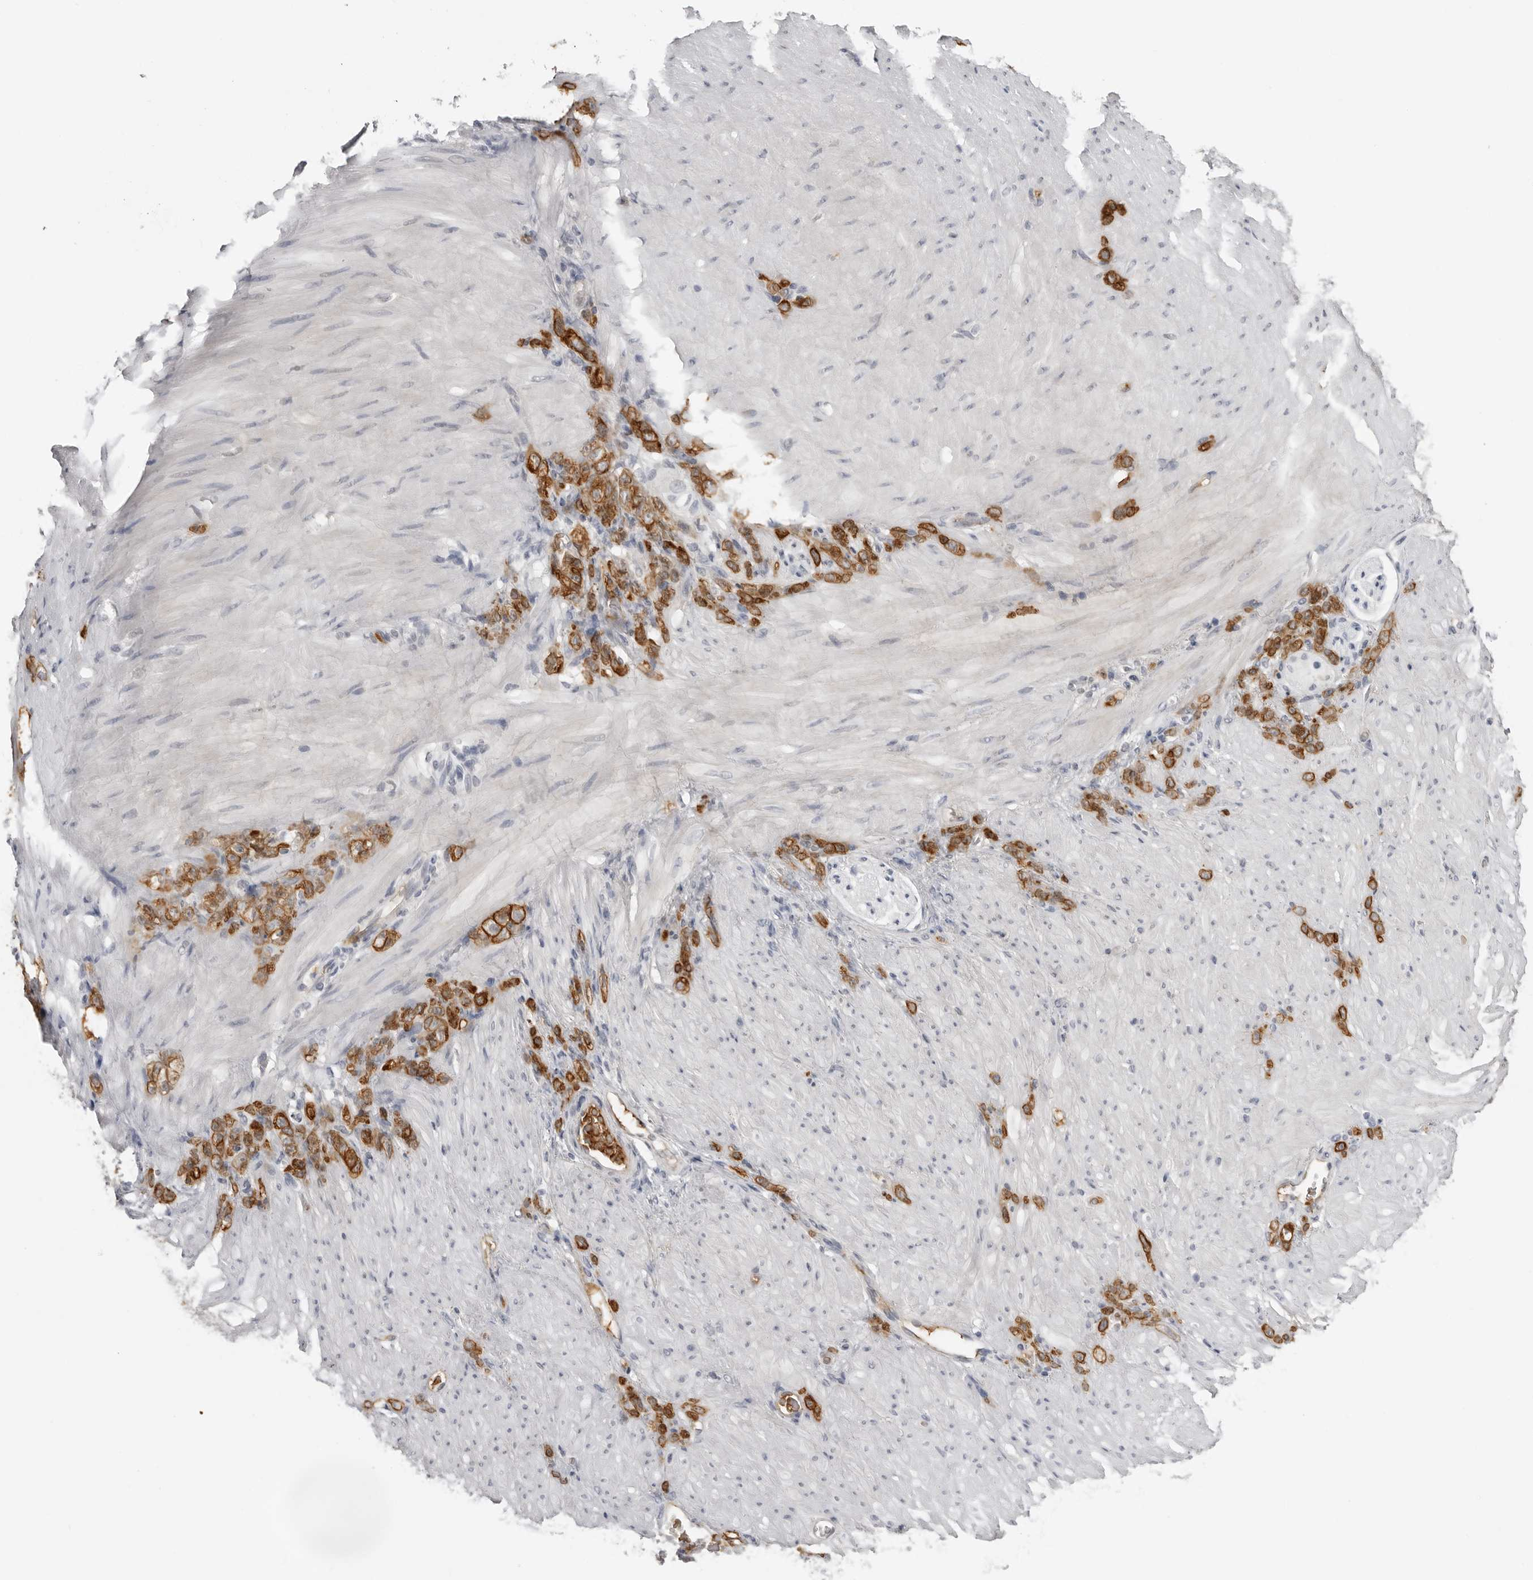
{"staining": {"intensity": "strong", "quantity": ">75%", "location": "cytoplasmic/membranous"}, "tissue": "stomach cancer", "cell_type": "Tumor cells", "image_type": "cancer", "snomed": [{"axis": "morphology", "description": "Normal tissue, NOS"}, {"axis": "morphology", "description": "Adenocarcinoma, NOS"}, {"axis": "topography", "description": "Stomach"}], "caption": "Strong cytoplasmic/membranous protein expression is present in about >75% of tumor cells in stomach cancer.", "gene": "SERPINF2", "patient": {"sex": "male", "age": 82}}